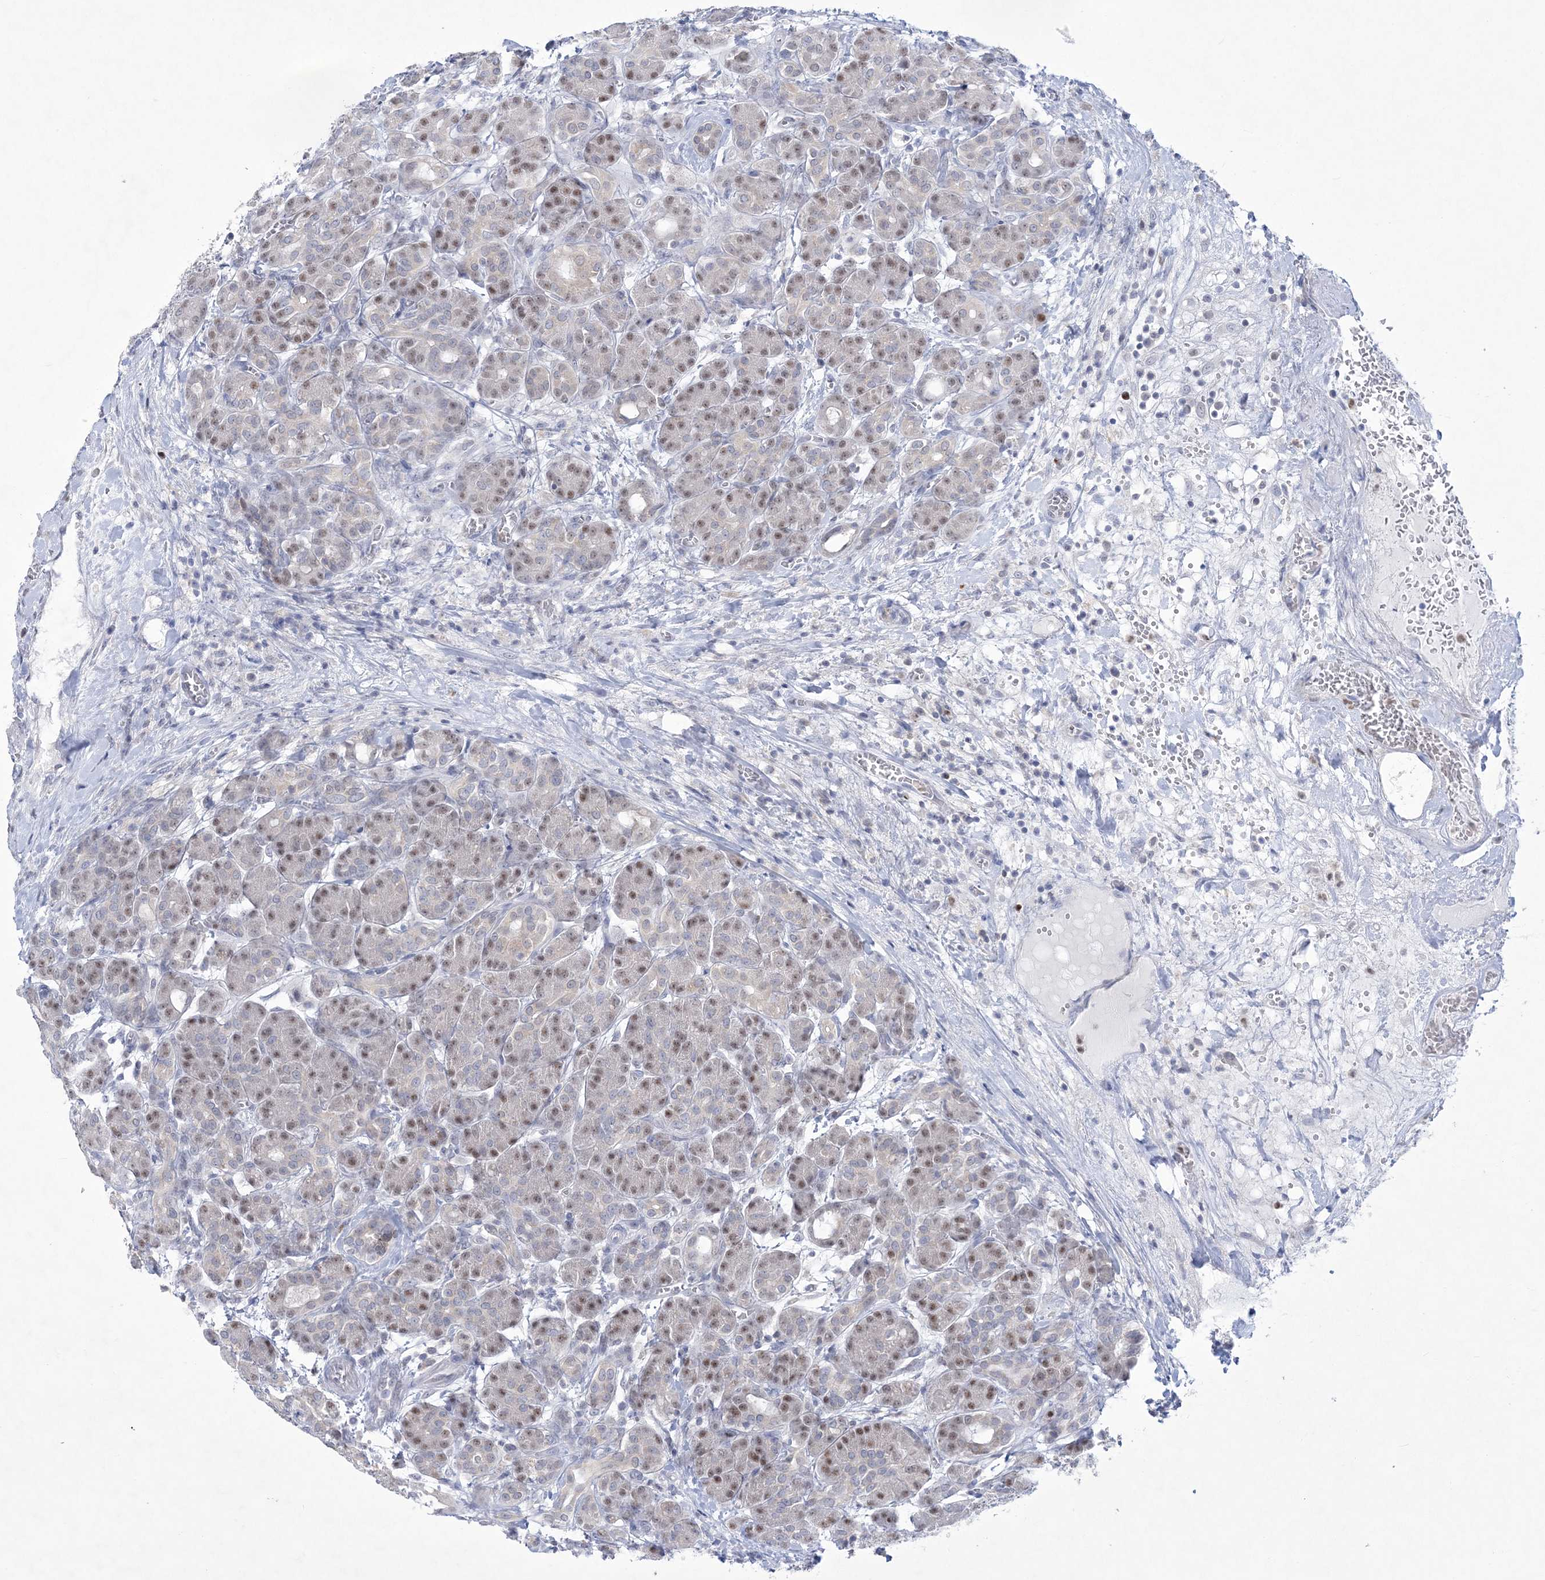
{"staining": {"intensity": "moderate", "quantity": "<25%", "location": "nuclear"}, "tissue": "pancreas", "cell_type": "Exocrine glandular cells", "image_type": "normal", "snomed": [{"axis": "morphology", "description": "Normal tissue, NOS"}, {"axis": "topography", "description": "Pancreas"}], "caption": "Protein staining of unremarkable pancreas demonstrates moderate nuclear expression in about <25% of exocrine glandular cells.", "gene": "WDR27", "patient": {"sex": "male", "age": 63}}